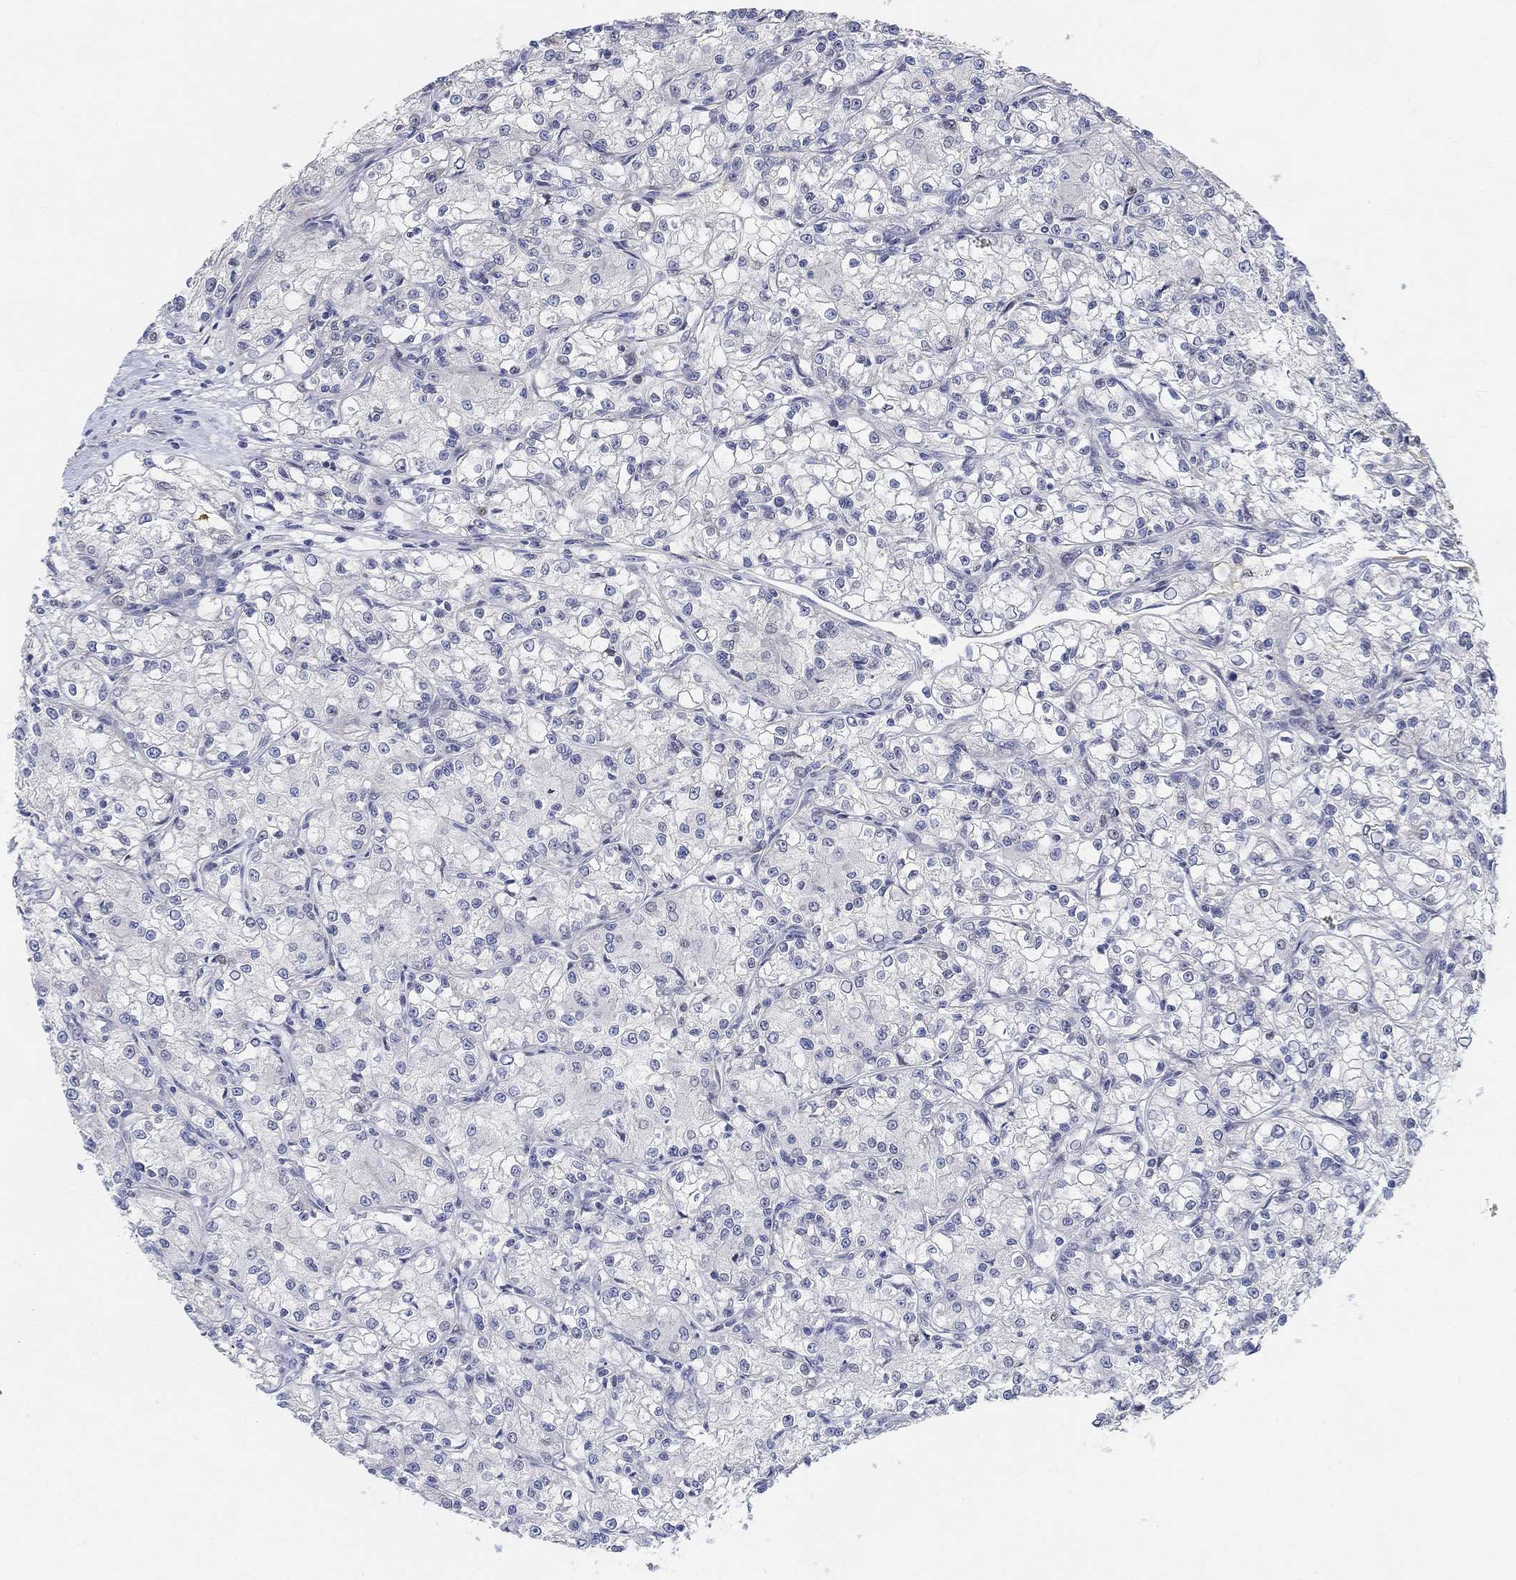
{"staining": {"intensity": "negative", "quantity": "none", "location": "none"}, "tissue": "renal cancer", "cell_type": "Tumor cells", "image_type": "cancer", "snomed": [{"axis": "morphology", "description": "Adenocarcinoma, NOS"}, {"axis": "topography", "description": "Kidney"}], "caption": "The photomicrograph demonstrates no significant positivity in tumor cells of renal adenocarcinoma.", "gene": "SNTG2", "patient": {"sex": "female", "age": 59}}